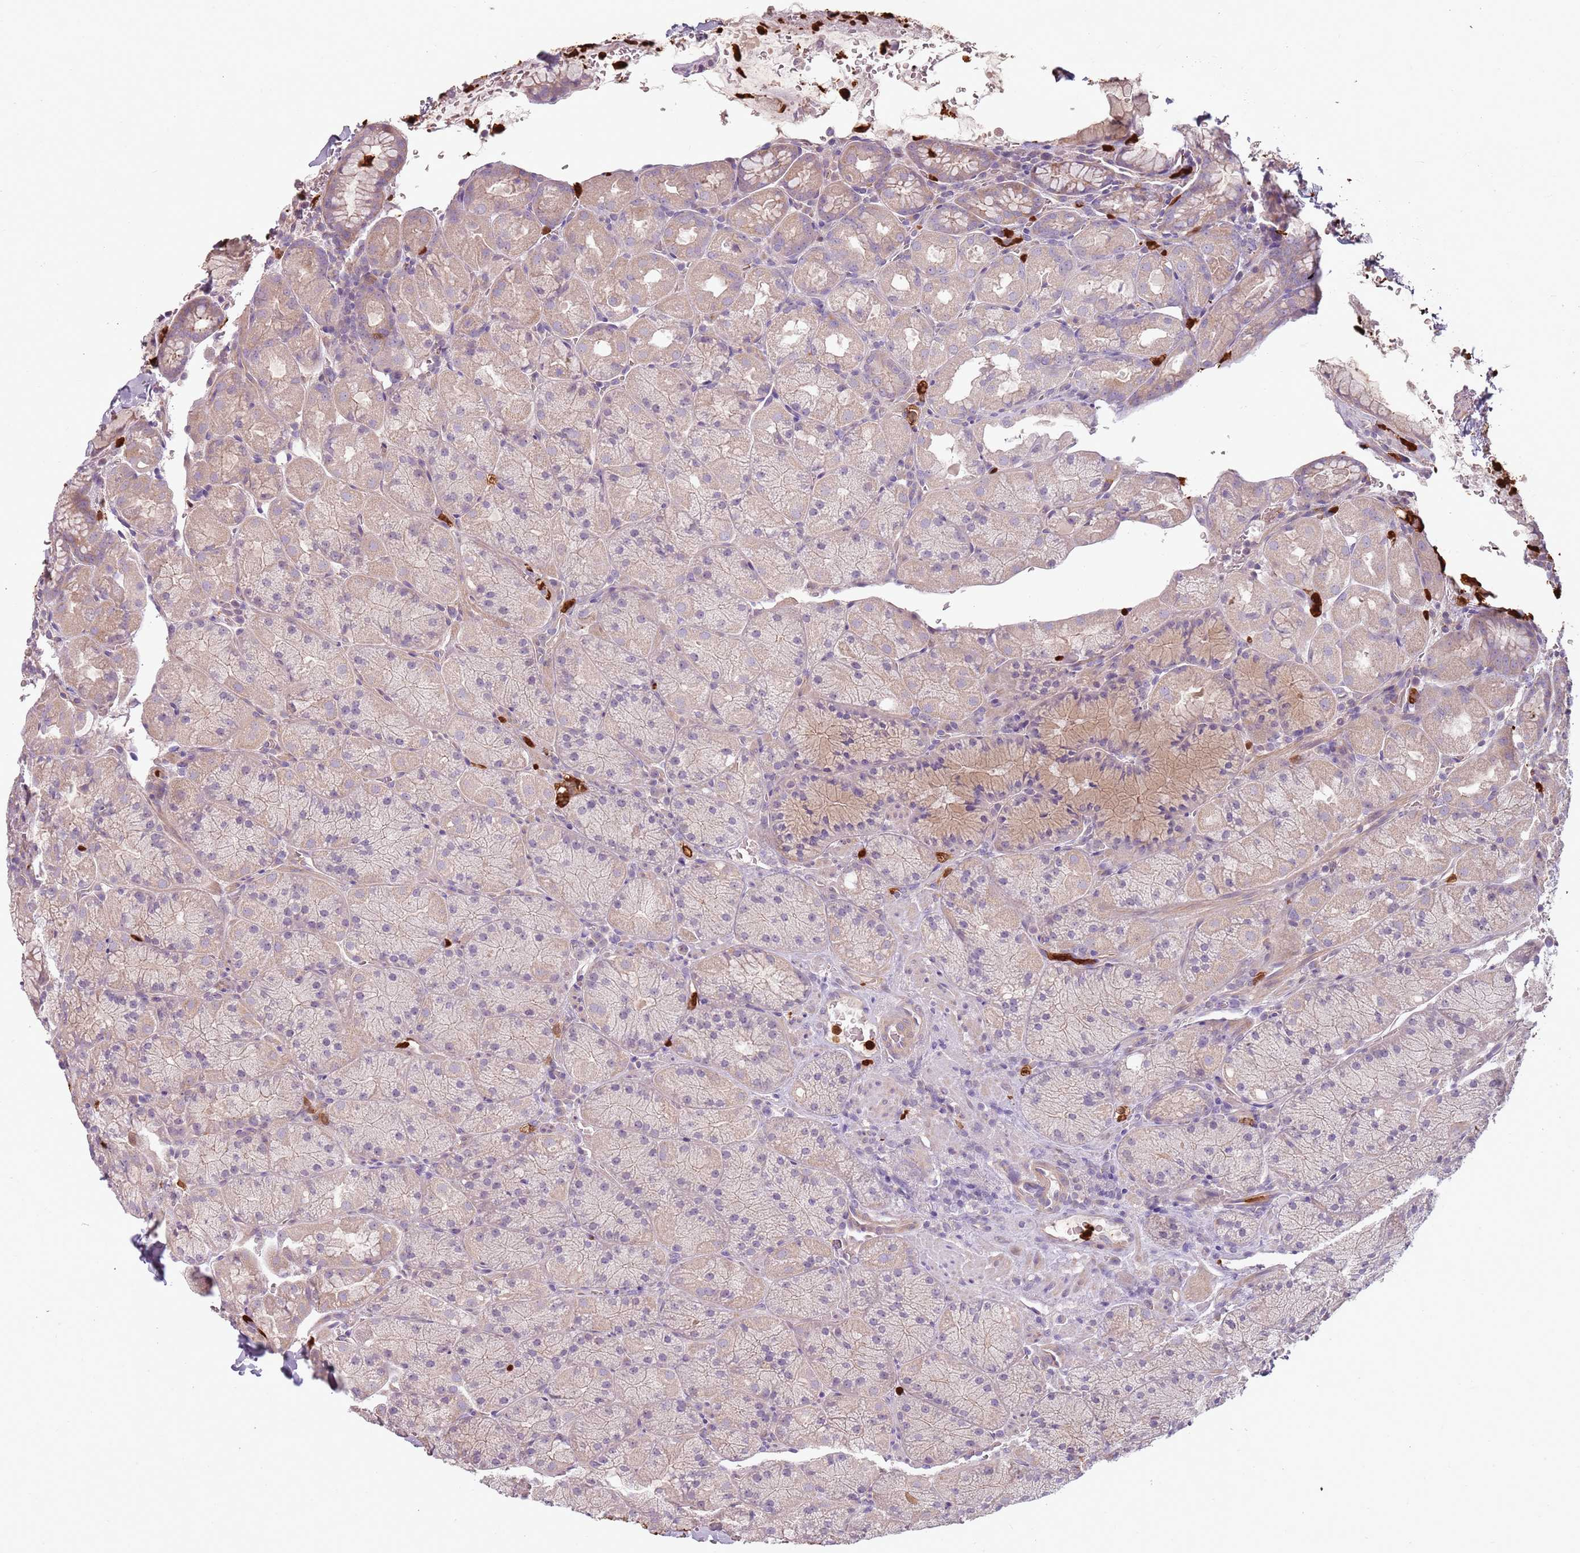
{"staining": {"intensity": "moderate", "quantity": "25%-75%", "location": "cytoplasmic/membranous"}, "tissue": "stomach", "cell_type": "Glandular cells", "image_type": "normal", "snomed": [{"axis": "morphology", "description": "Normal tissue, NOS"}, {"axis": "topography", "description": "Stomach, upper"}, {"axis": "topography", "description": "Stomach, lower"}], "caption": "Moderate cytoplasmic/membranous expression for a protein is identified in approximately 25%-75% of glandular cells of unremarkable stomach using immunohistochemistry.", "gene": "SPAG4", "patient": {"sex": "male", "age": 80}}